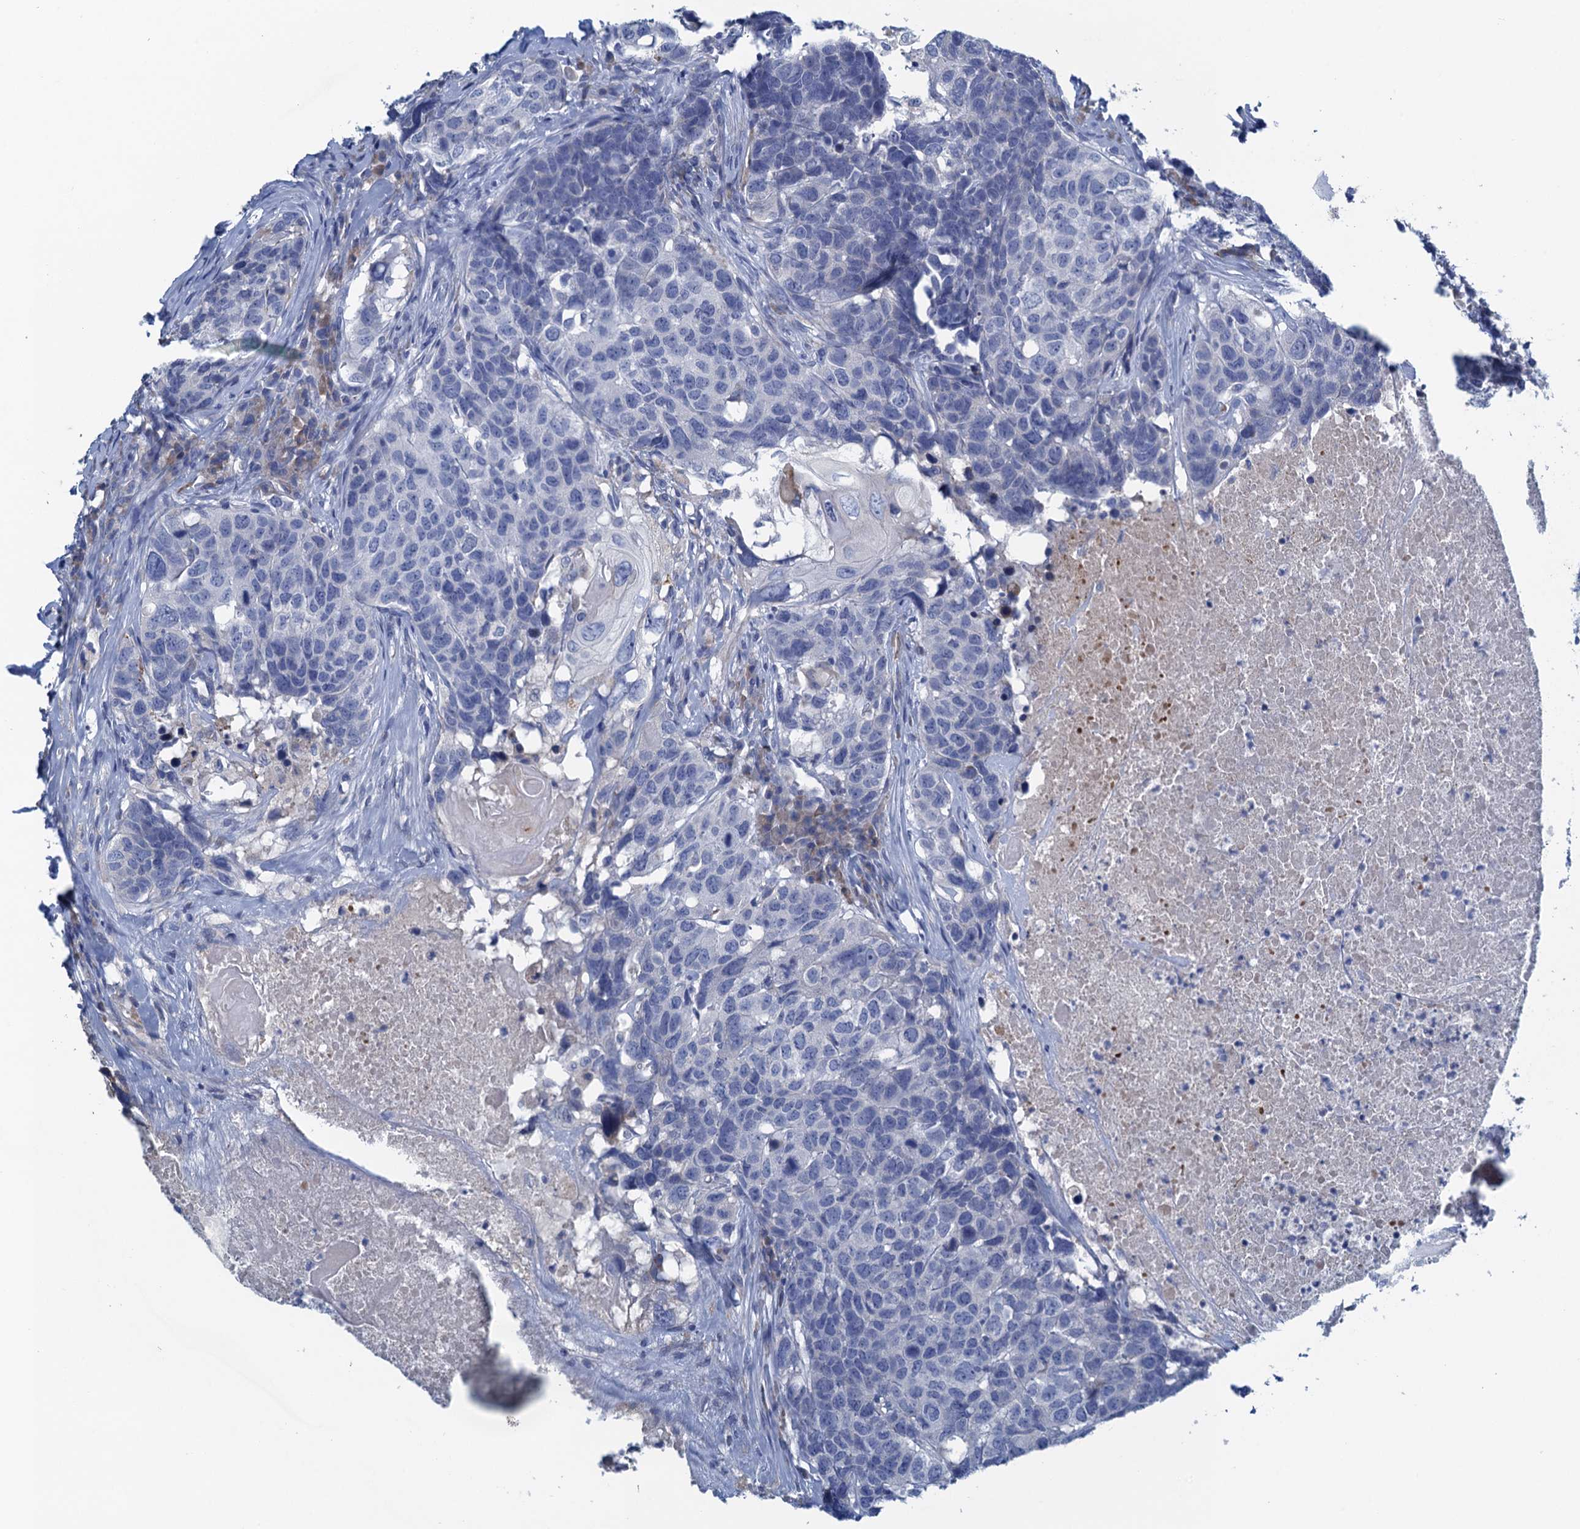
{"staining": {"intensity": "negative", "quantity": "none", "location": "none"}, "tissue": "head and neck cancer", "cell_type": "Tumor cells", "image_type": "cancer", "snomed": [{"axis": "morphology", "description": "Squamous cell carcinoma, NOS"}, {"axis": "topography", "description": "Head-Neck"}], "caption": "Head and neck cancer (squamous cell carcinoma) stained for a protein using IHC shows no staining tumor cells.", "gene": "C10orf88", "patient": {"sex": "male", "age": 66}}